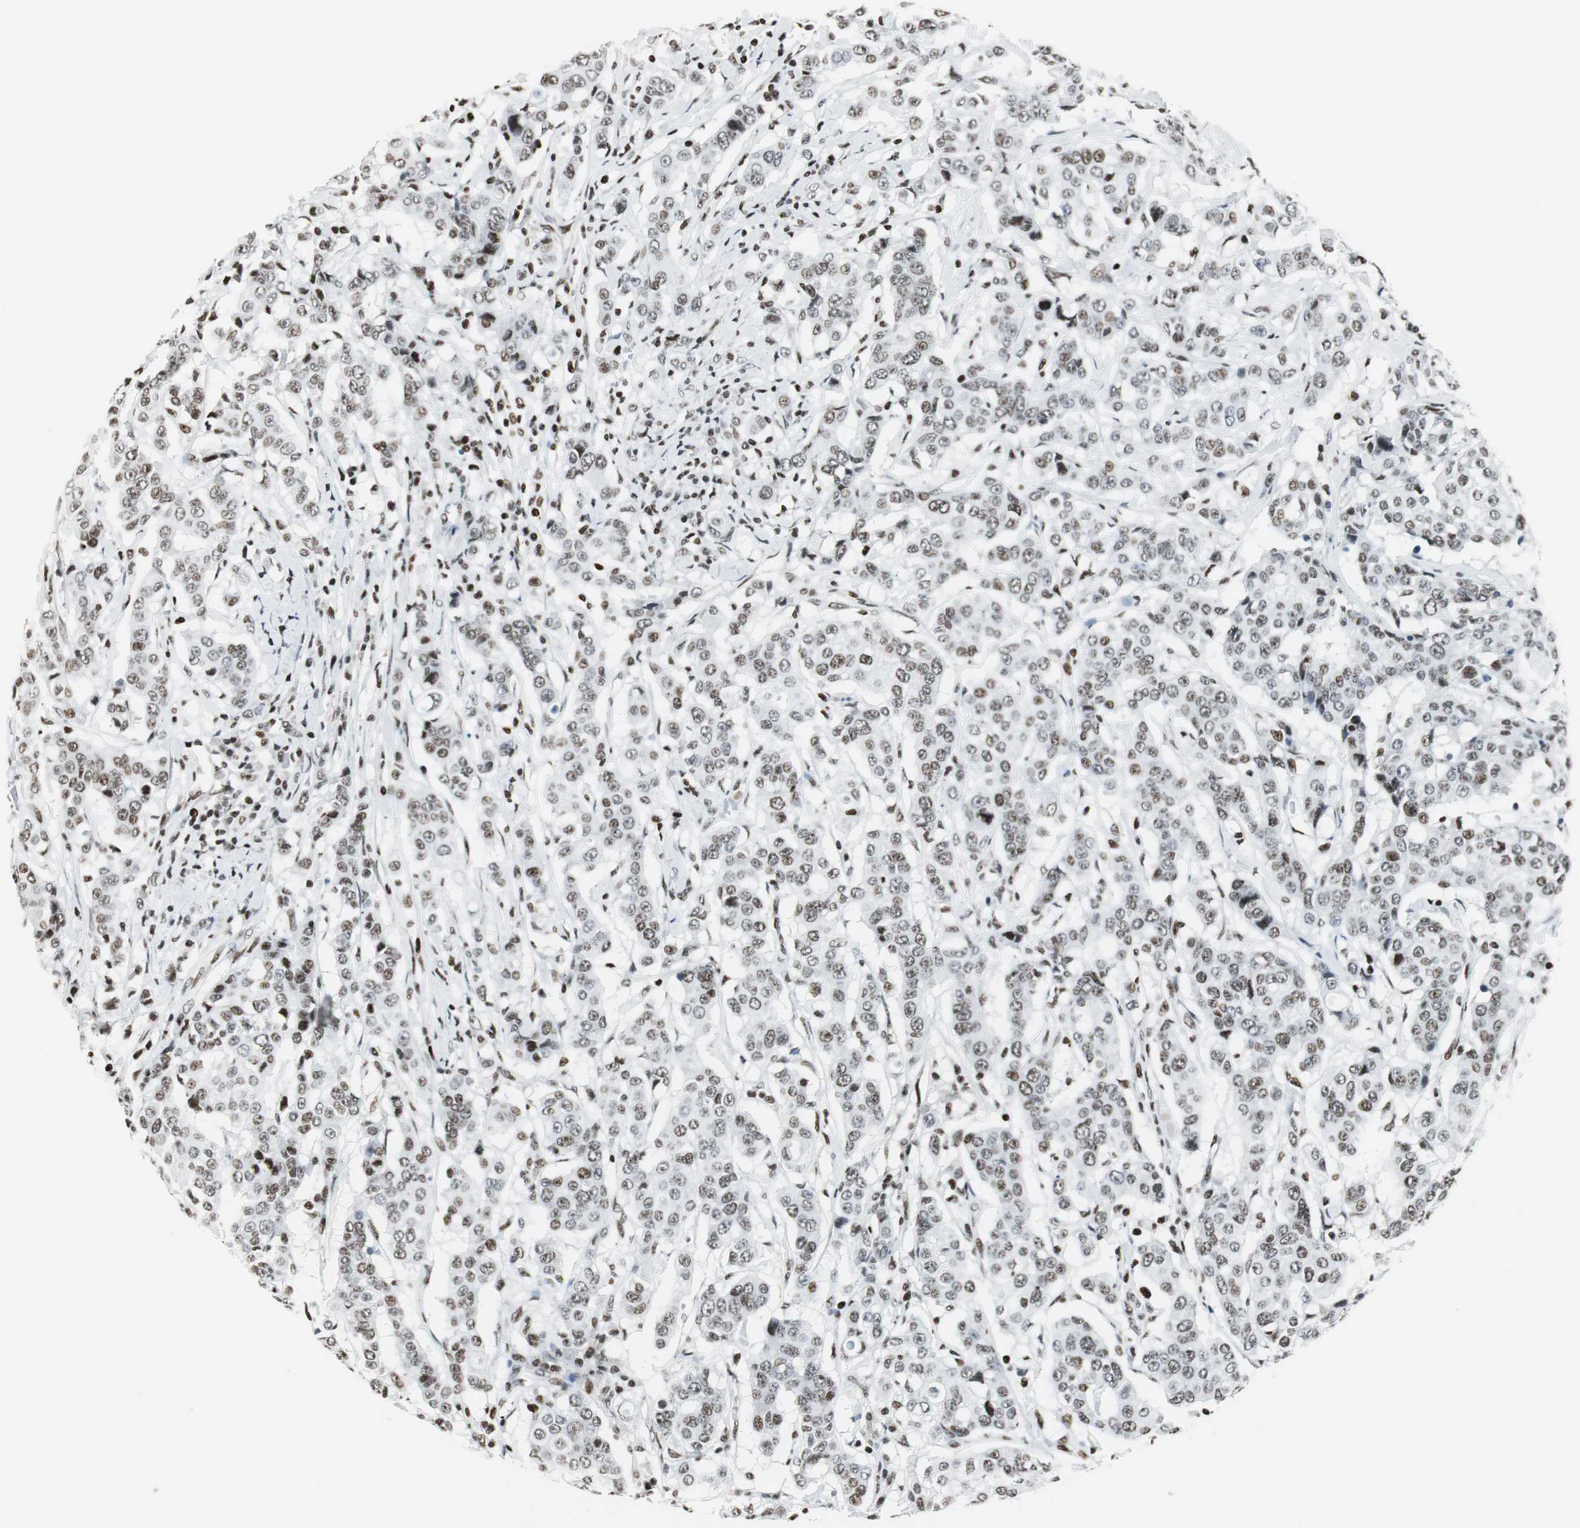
{"staining": {"intensity": "weak", "quantity": ">75%", "location": "nuclear"}, "tissue": "breast cancer", "cell_type": "Tumor cells", "image_type": "cancer", "snomed": [{"axis": "morphology", "description": "Duct carcinoma"}, {"axis": "topography", "description": "Breast"}], "caption": "Human intraductal carcinoma (breast) stained for a protein (brown) shows weak nuclear positive staining in about >75% of tumor cells.", "gene": "RBBP4", "patient": {"sex": "female", "age": 27}}